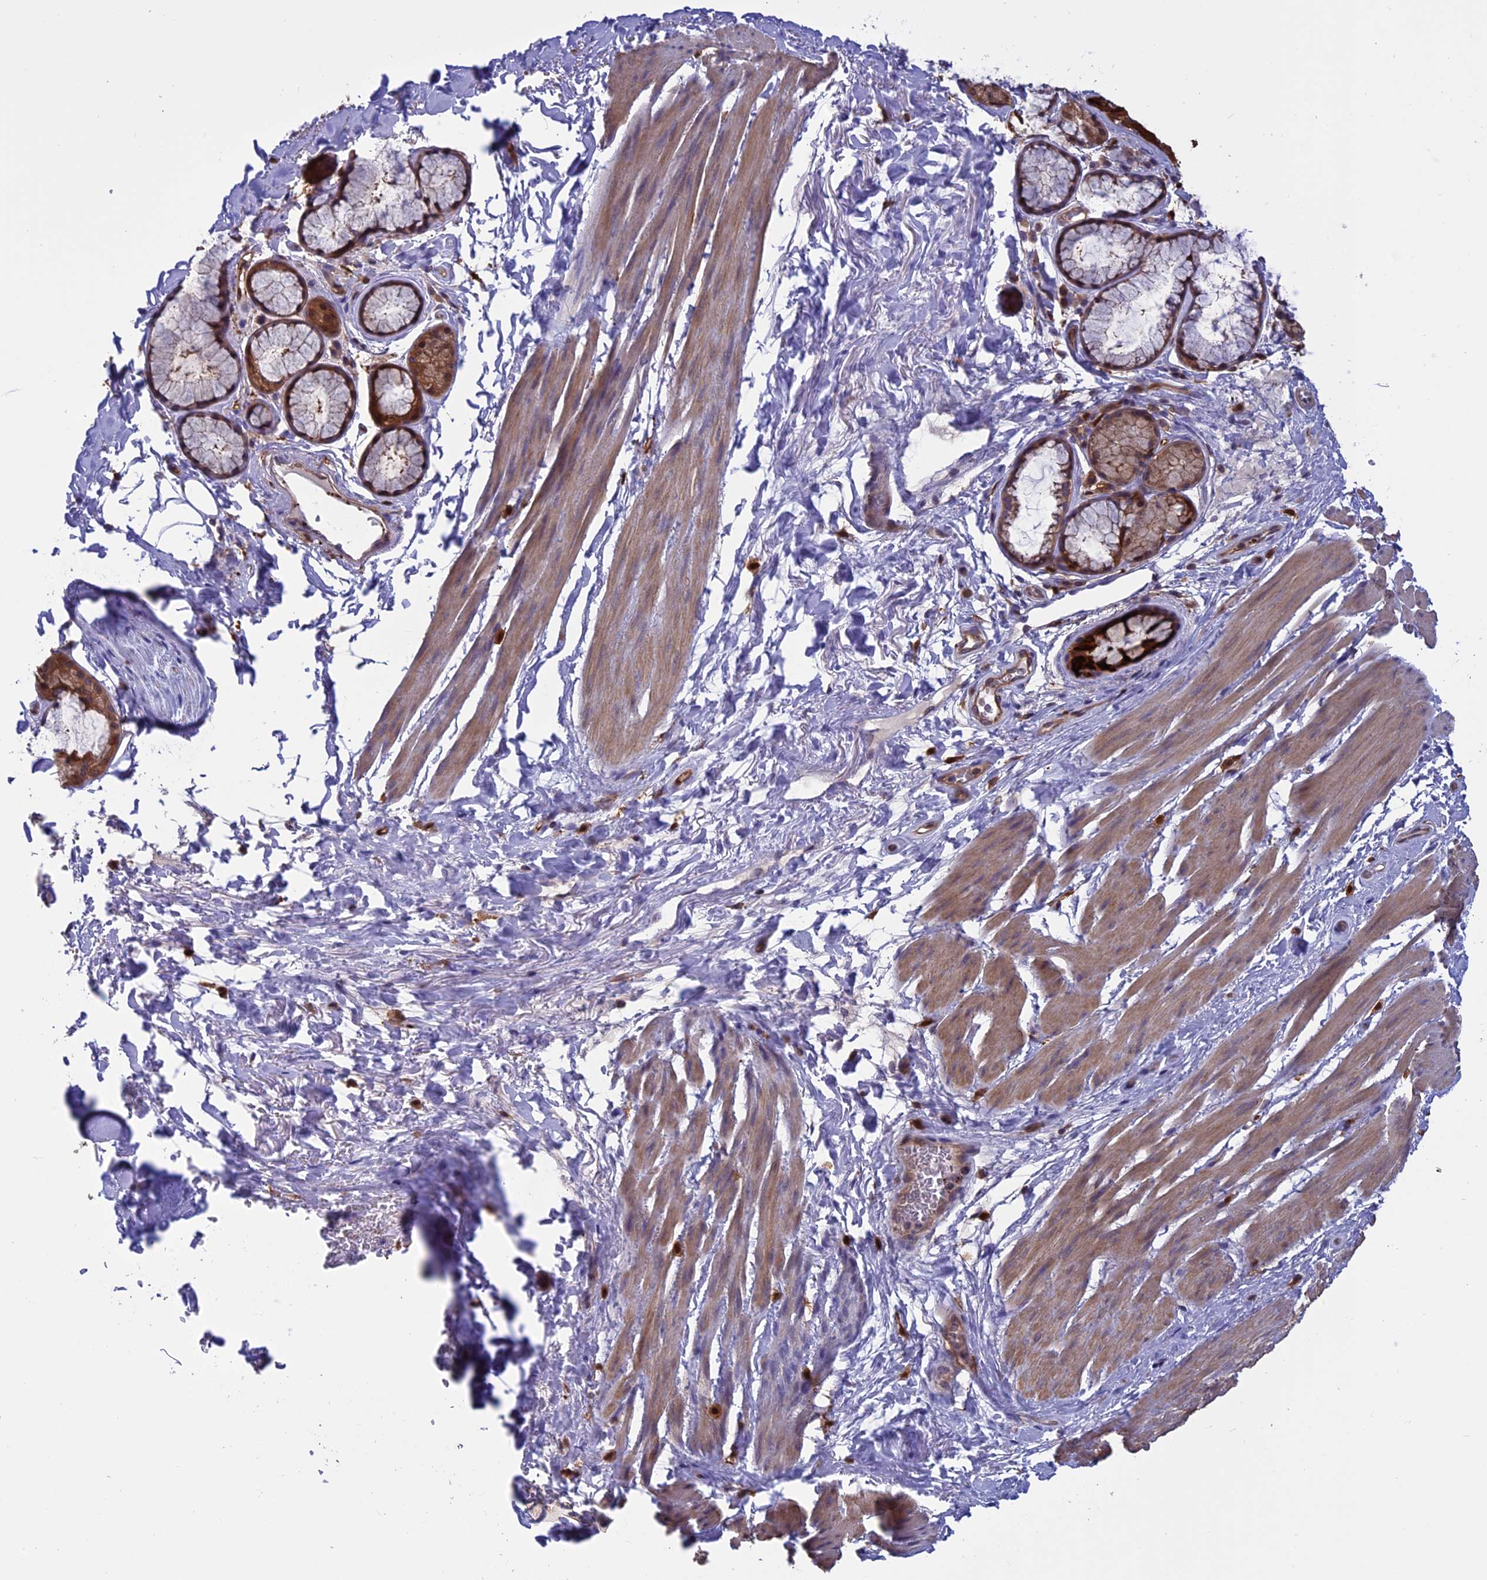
{"staining": {"intensity": "weak", "quantity": "<25%", "location": "cytoplasmic/membranous"}, "tissue": "adipose tissue", "cell_type": "Adipocytes", "image_type": "normal", "snomed": [{"axis": "morphology", "description": "Normal tissue, NOS"}, {"axis": "topography", "description": "Cartilage tissue"}], "caption": "Micrograph shows no protein staining in adipocytes of benign adipose tissue.", "gene": "ARHGAP18", "patient": {"sex": "female", "age": 63}}